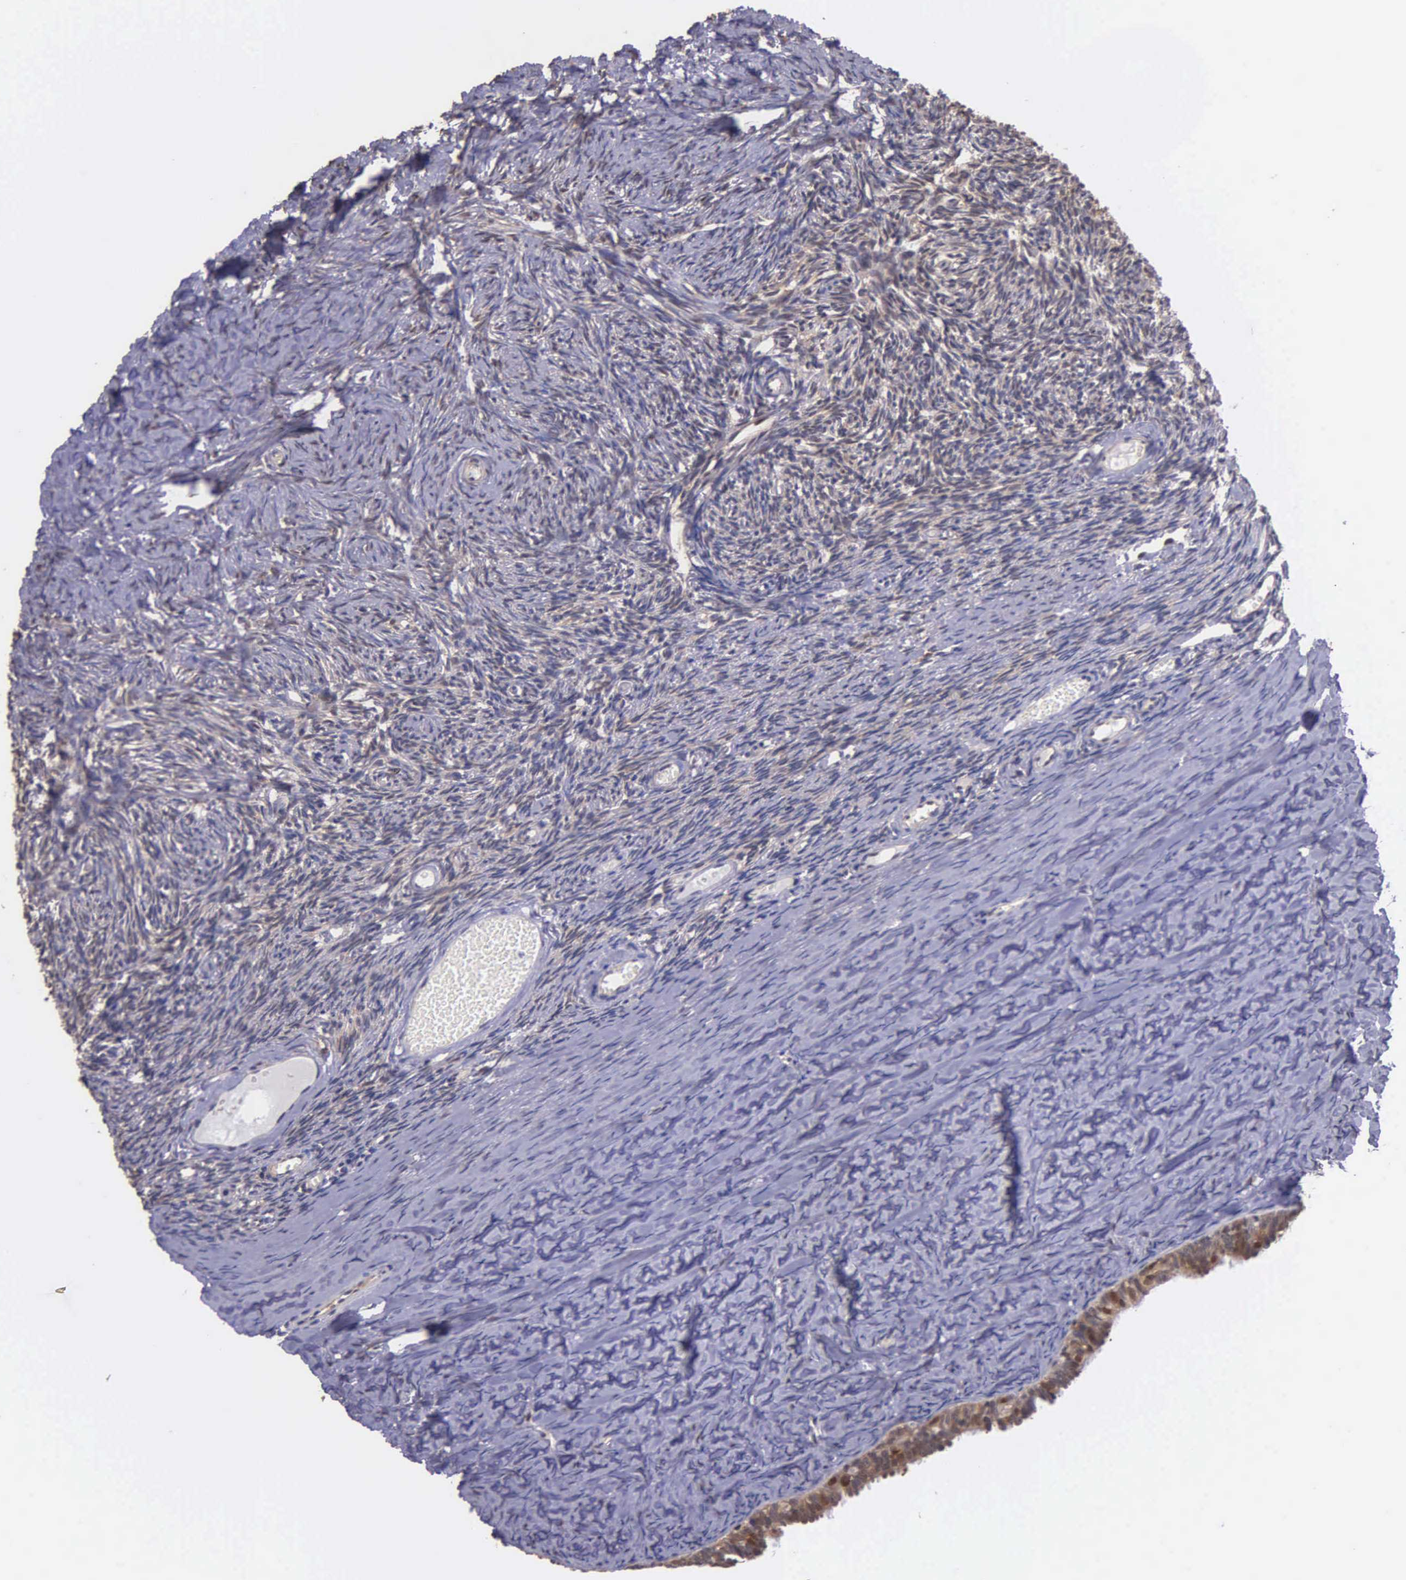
{"staining": {"intensity": "moderate", "quantity": ">75%", "location": "cytoplasmic/membranous,nuclear"}, "tissue": "ovary", "cell_type": "Follicle cells", "image_type": "normal", "snomed": [{"axis": "morphology", "description": "Normal tissue, NOS"}, {"axis": "topography", "description": "Ovary"}], "caption": "DAB immunohistochemical staining of normal ovary displays moderate cytoplasmic/membranous,nuclear protein positivity in about >75% of follicle cells.", "gene": "PSMC1", "patient": {"sex": "female", "age": 59}}